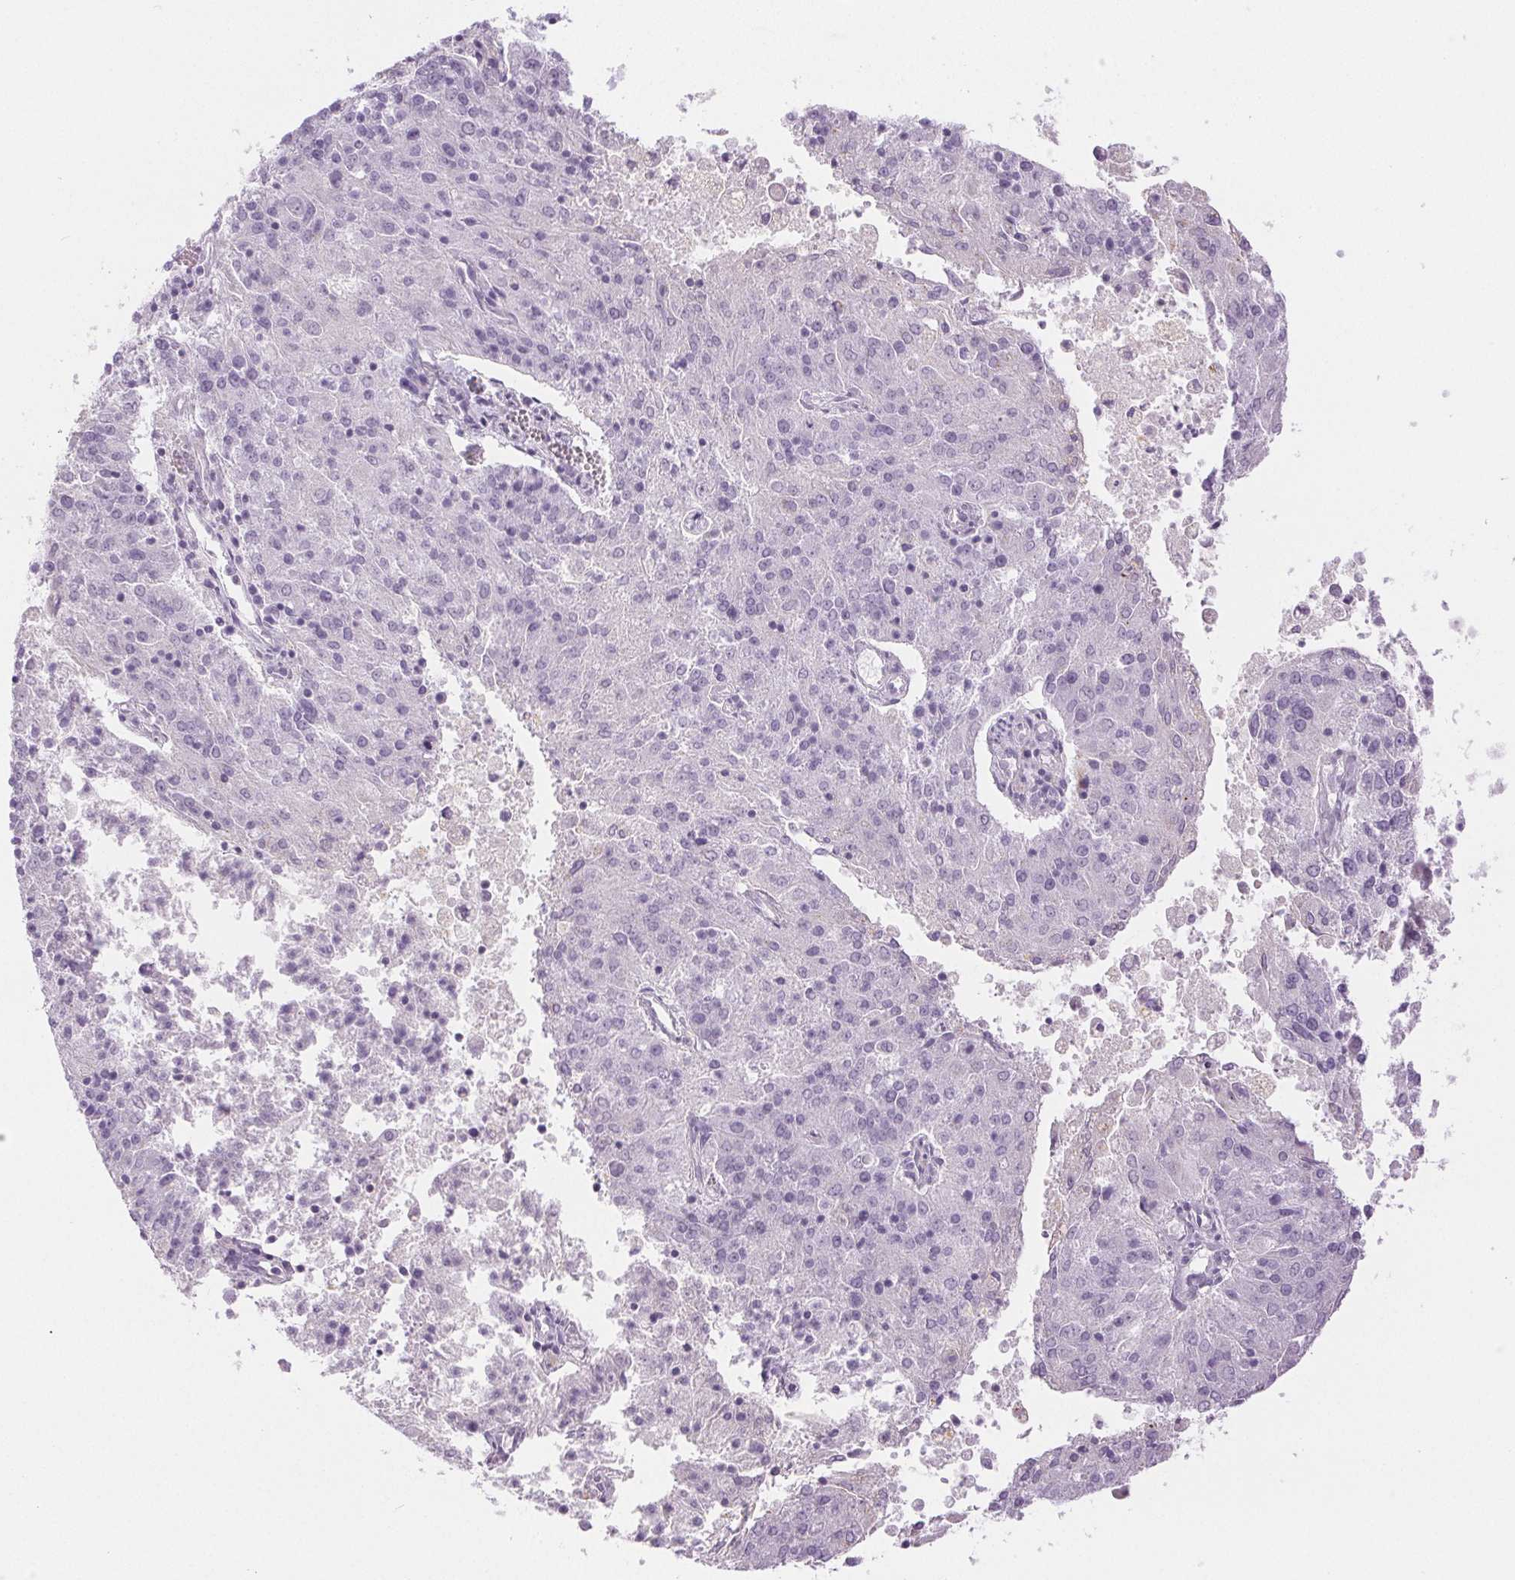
{"staining": {"intensity": "negative", "quantity": "none", "location": "none"}, "tissue": "endometrial cancer", "cell_type": "Tumor cells", "image_type": "cancer", "snomed": [{"axis": "morphology", "description": "Adenocarcinoma, NOS"}, {"axis": "topography", "description": "Endometrium"}], "caption": "The IHC histopathology image has no significant positivity in tumor cells of endometrial cancer (adenocarcinoma) tissue.", "gene": "SLC5A2", "patient": {"sex": "female", "age": 82}}